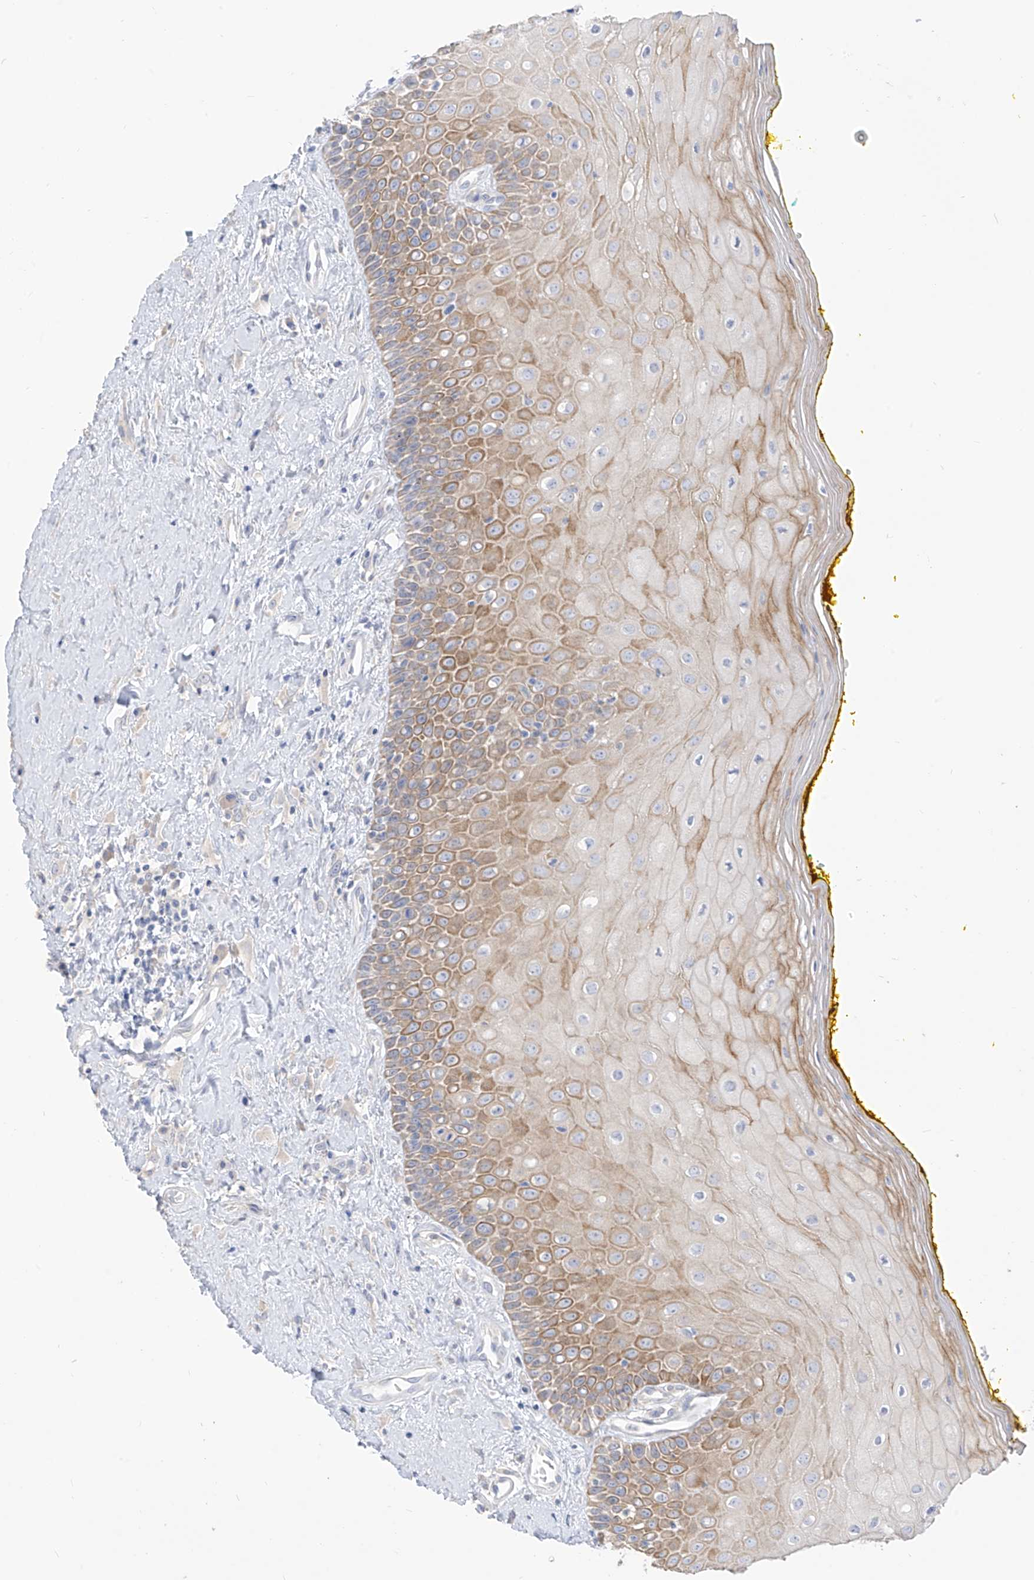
{"staining": {"intensity": "moderate", "quantity": ">75%", "location": "cytoplasmic/membranous"}, "tissue": "oral mucosa", "cell_type": "Squamous epithelial cells", "image_type": "normal", "snomed": [{"axis": "morphology", "description": "Normal tissue, NOS"}, {"axis": "morphology", "description": "Squamous cell carcinoma, NOS"}, {"axis": "topography", "description": "Oral tissue"}, {"axis": "topography", "description": "Head-Neck"}], "caption": "Squamous epithelial cells show medium levels of moderate cytoplasmic/membranous expression in about >75% of cells in benign human oral mucosa.", "gene": "ARHGEF40", "patient": {"sex": "female", "age": 70}}